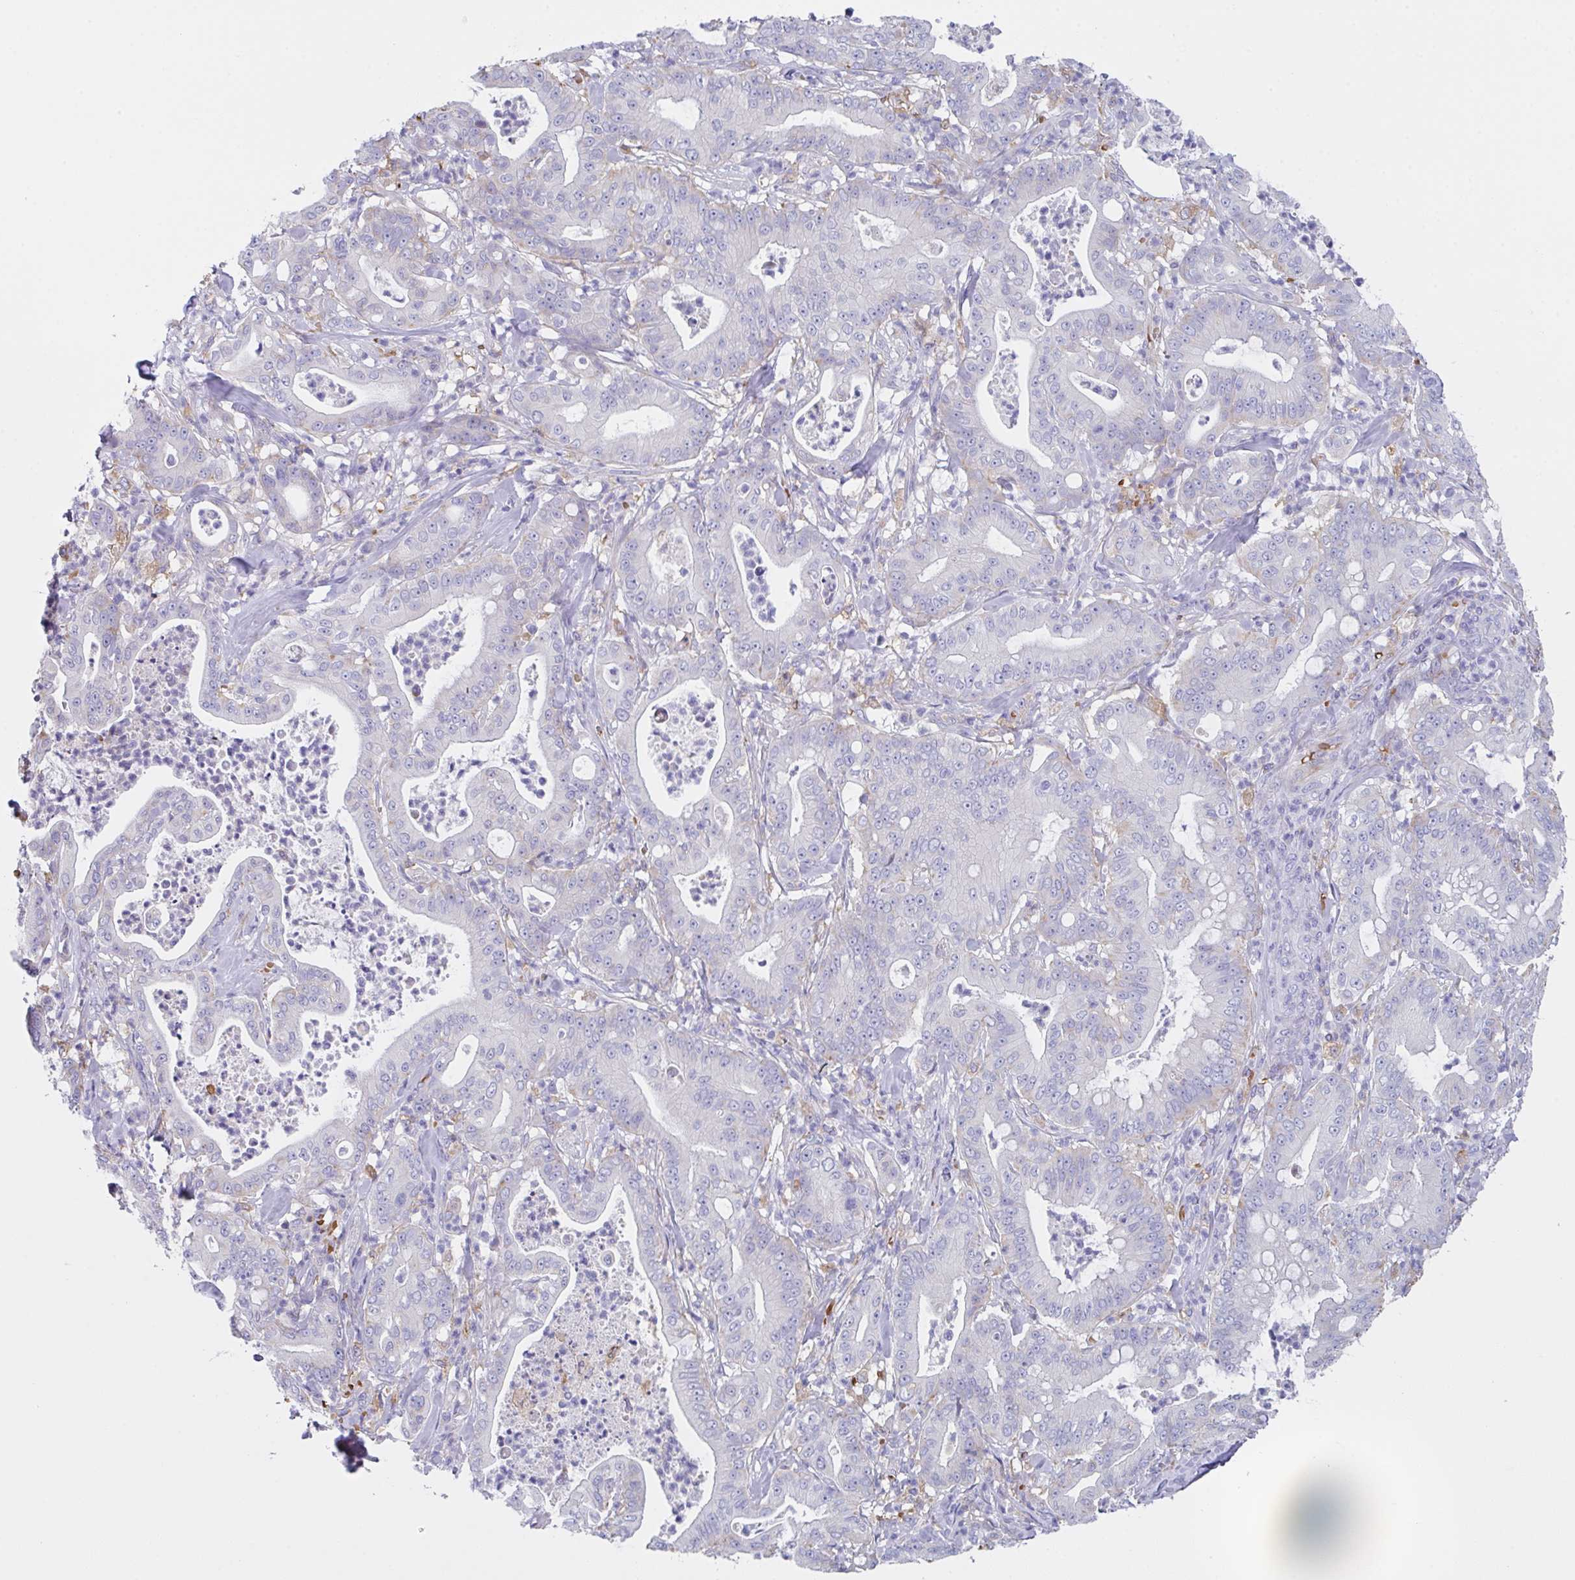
{"staining": {"intensity": "negative", "quantity": "none", "location": "none"}, "tissue": "pancreatic cancer", "cell_type": "Tumor cells", "image_type": "cancer", "snomed": [{"axis": "morphology", "description": "Adenocarcinoma, NOS"}, {"axis": "topography", "description": "Pancreas"}], "caption": "This photomicrograph is of pancreatic cancer stained with immunohistochemistry to label a protein in brown with the nuclei are counter-stained blue. There is no staining in tumor cells.", "gene": "TFAP2C", "patient": {"sex": "male", "age": 71}}